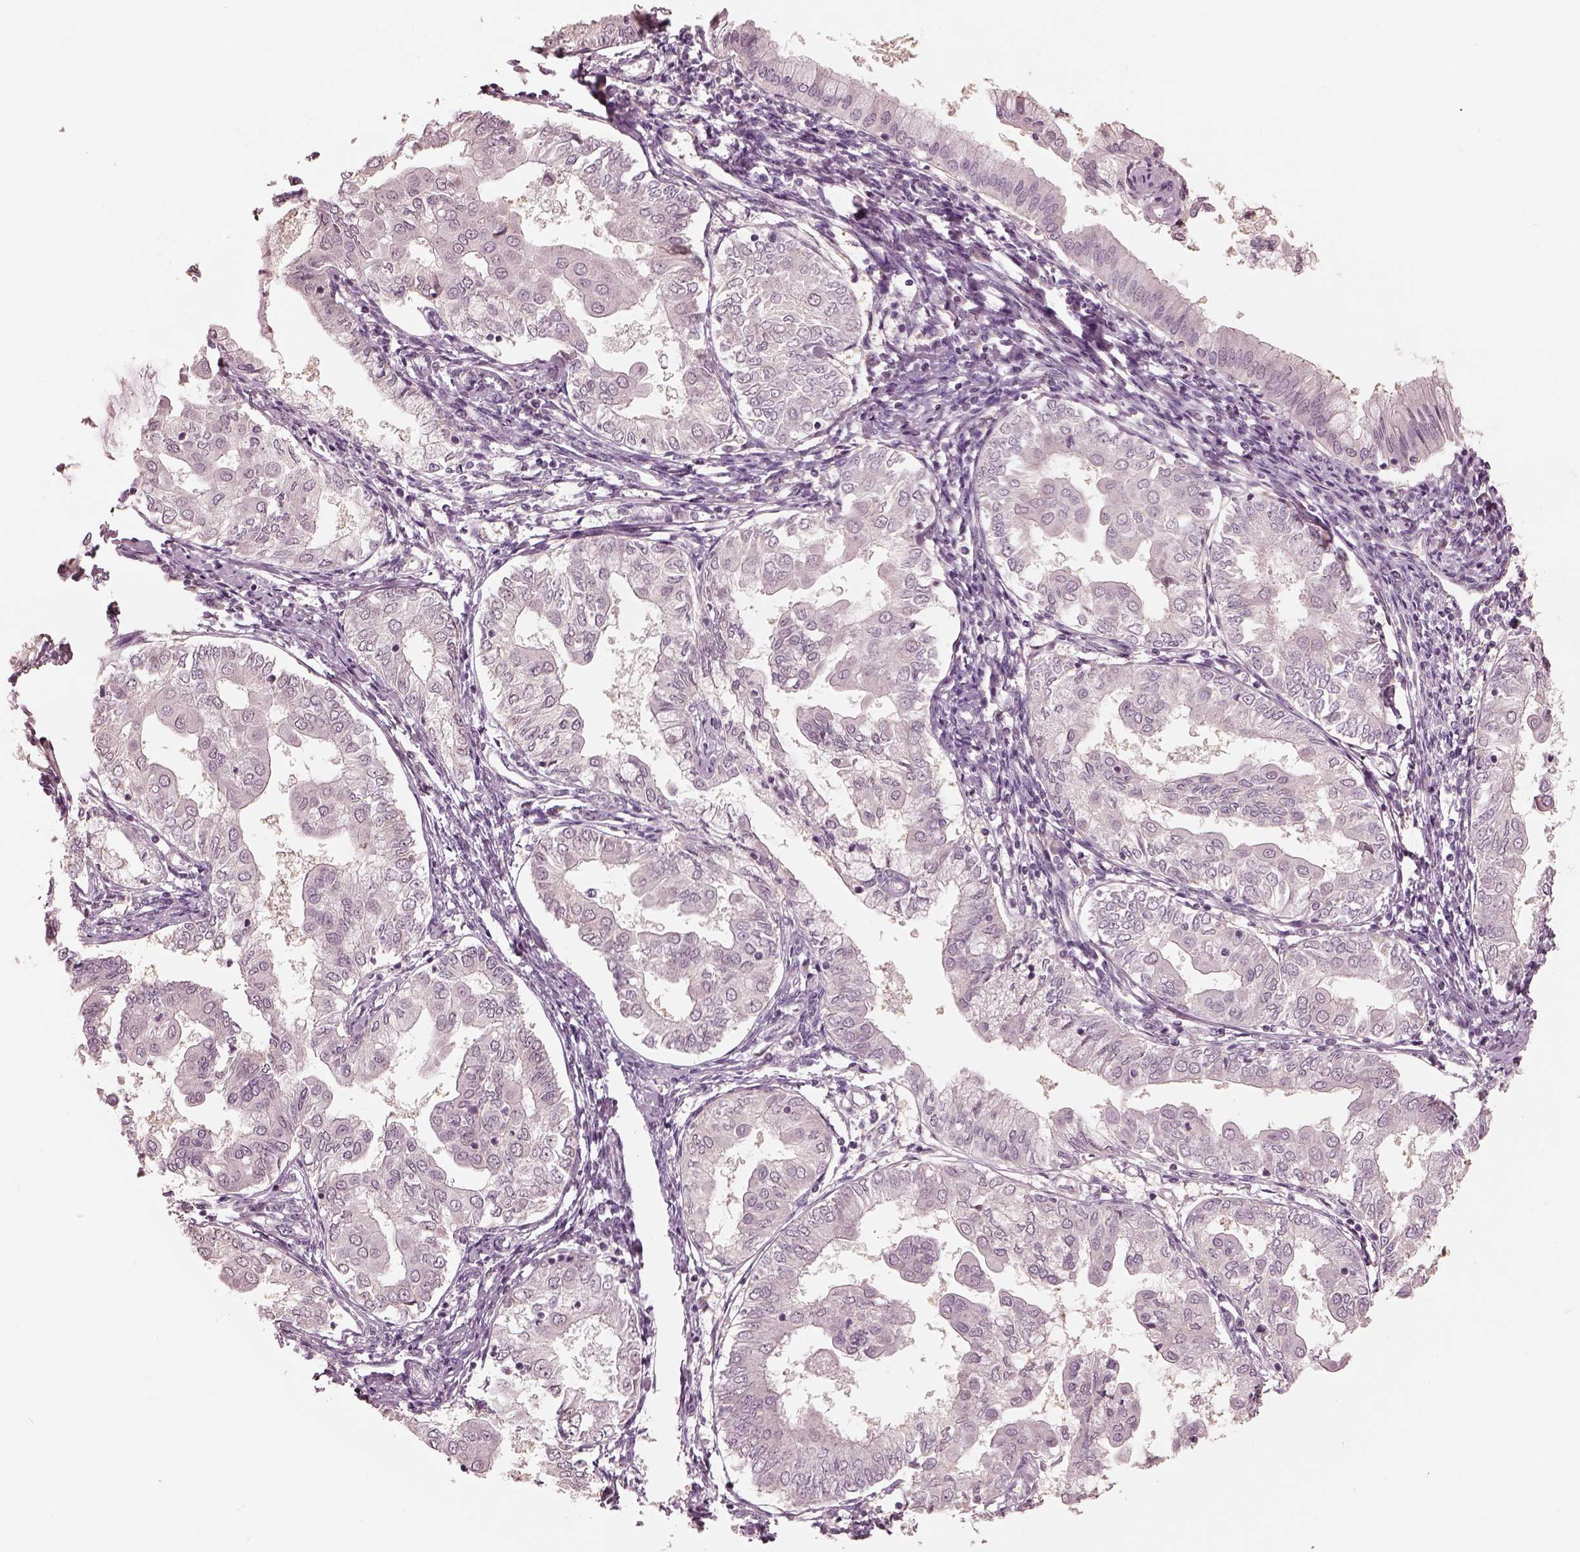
{"staining": {"intensity": "negative", "quantity": "none", "location": "none"}, "tissue": "endometrial cancer", "cell_type": "Tumor cells", "image_type": "cancer", "snomed": [{"axis": "morphology", "description": "Adenocarcinoma, NOS"}, {"axis": "topography", "description": "Endometrium"}], "caption": "IHC histopathology image of neoplastic tissue: adenocarcinoma (endometrial) stained with DAB (3,3'-diaminobenzidine) reveals no significant protein positivity in tumor cells.", "gene": "IQCG", "patient": {"sex": "female", "age": 68}}